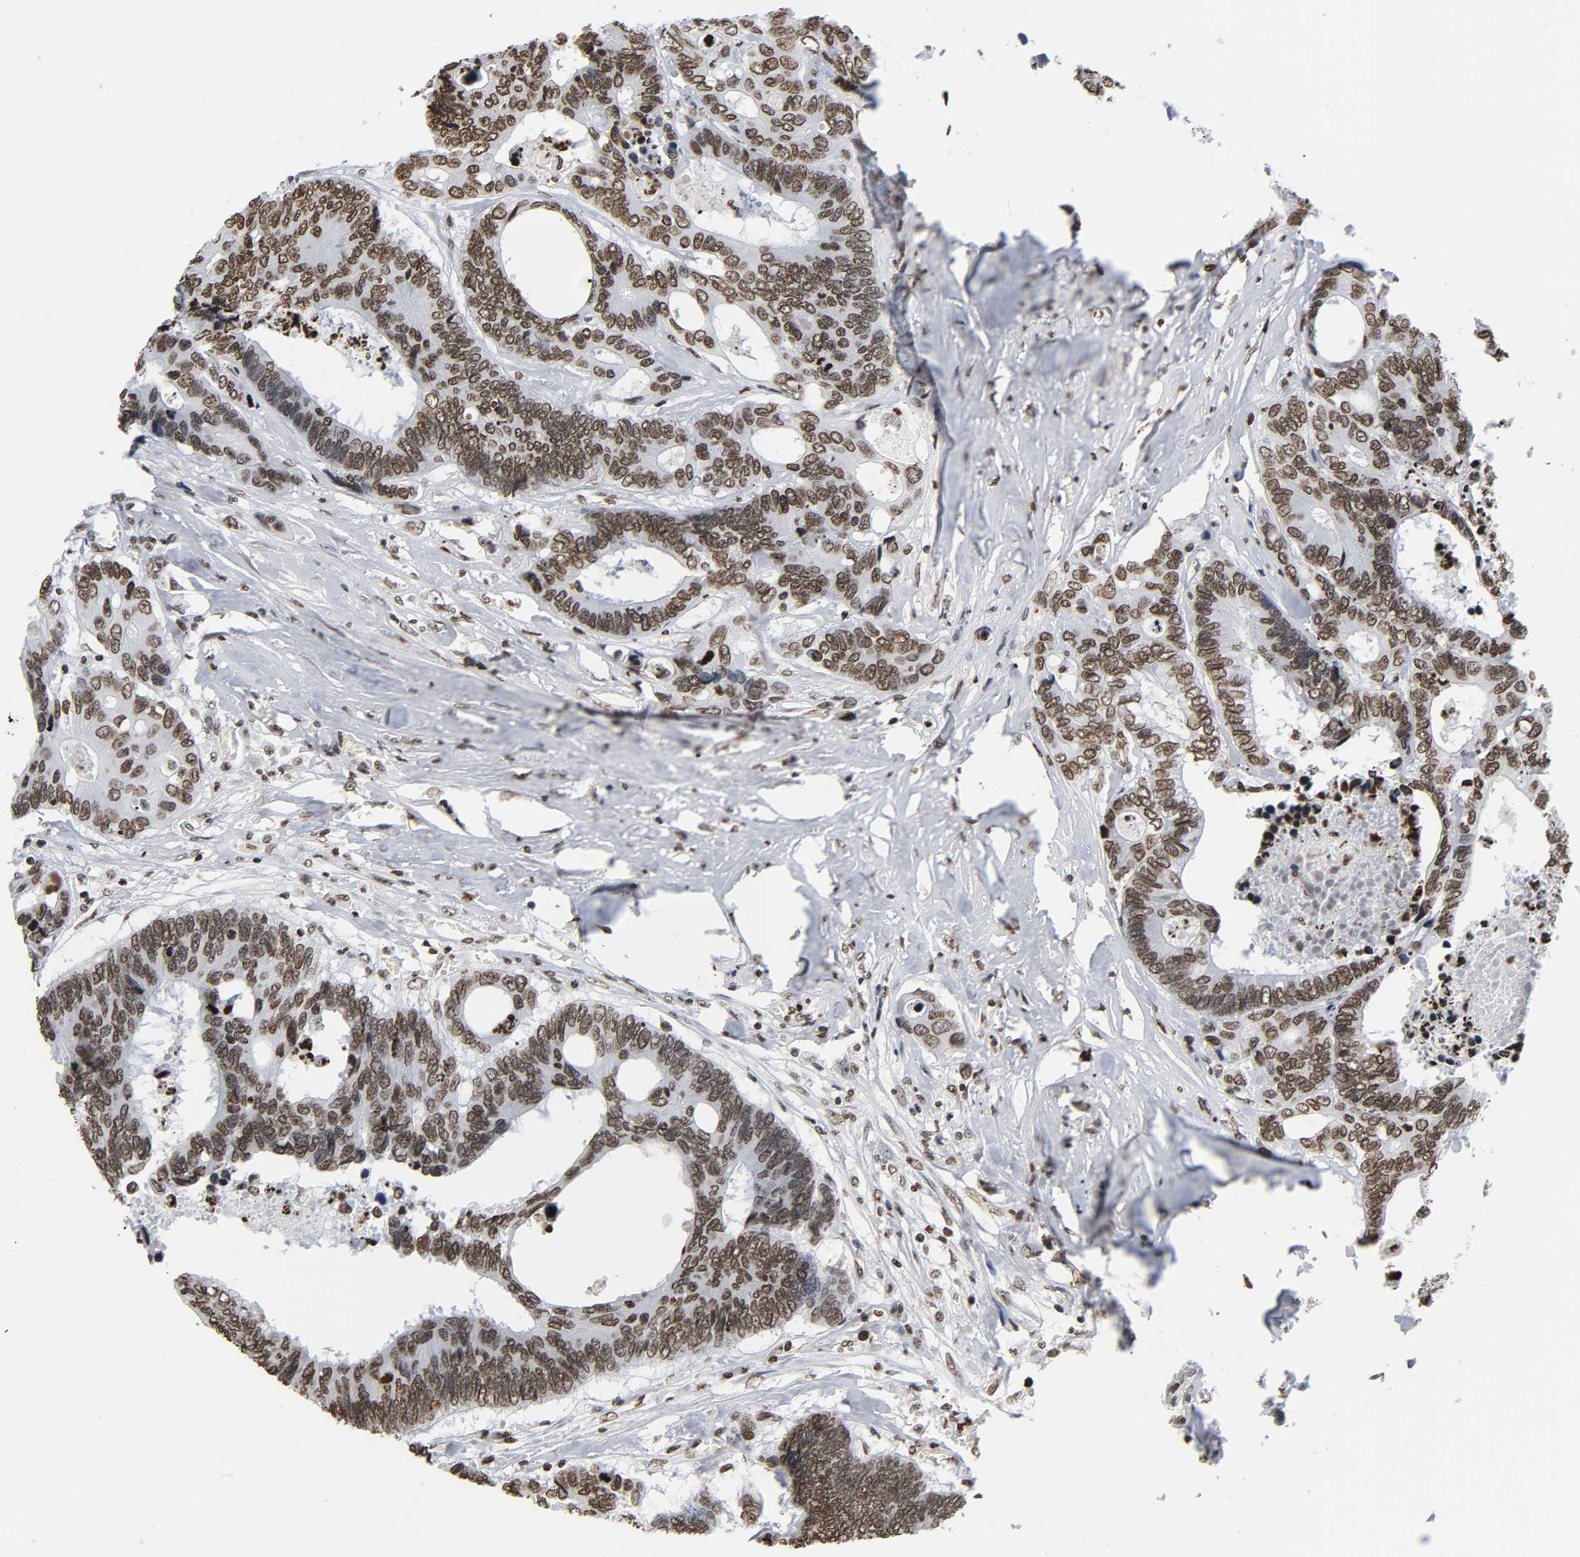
{"staining": {"intensity": "moderate", "quantity": ">75%", "location": "nuclear"}, "tissue": "colorectal cancer", "cell_type": "Tumor cells", "image_type": "cancer", "snomed": [{"axis": "morphology", "description": "Adenocarcinoma, NOS"}, {"axis": "topography", "description": "Rectum"}], "caption": "A brown stain shows moderate nuclear expression of a protein in human colorectal cancer (adenocarcinoma) tumor cells.", "gene": "HOXA6", "patient": {"sex": "male", "age": 55}}